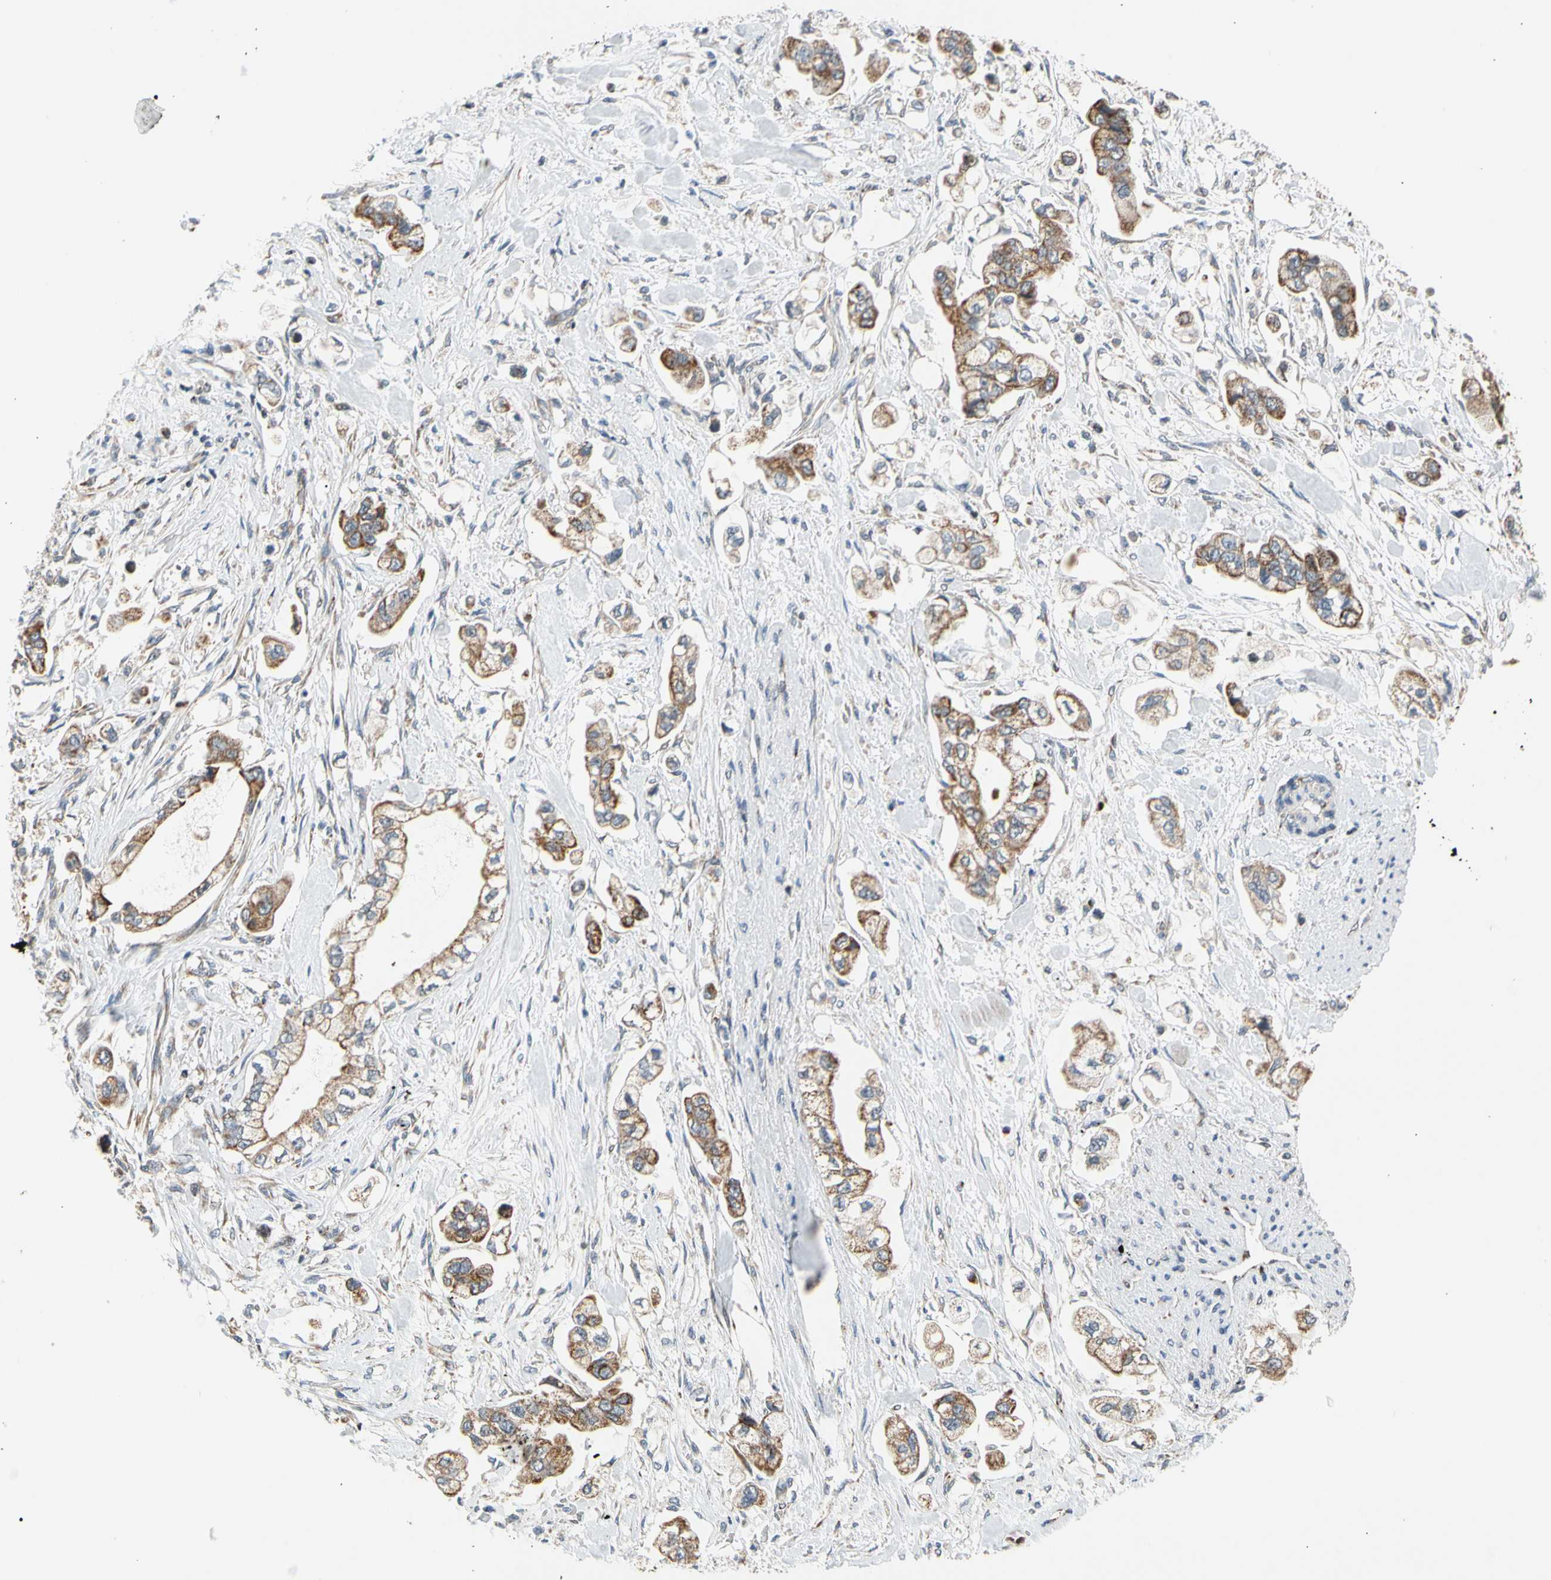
{"staining": {"intensity": "moderate", "quantity": ">75%", "location": "cytoplasmic/membranous"}, "tissue": "stomach cancer", "cell_type": "Tumor cells", "image_type": "cancer", "snomed": [{"axis": "morphology", "description": "Adenocarcinoma, NOS"}, {"axis": "topography", "description": "Stomach"}], "caption": "Stomach cancer stained with a protein marker displays moderate staining in tumor cells.", "gene": "KHDC4", "patient": {"sex": "male", "age": 62}}